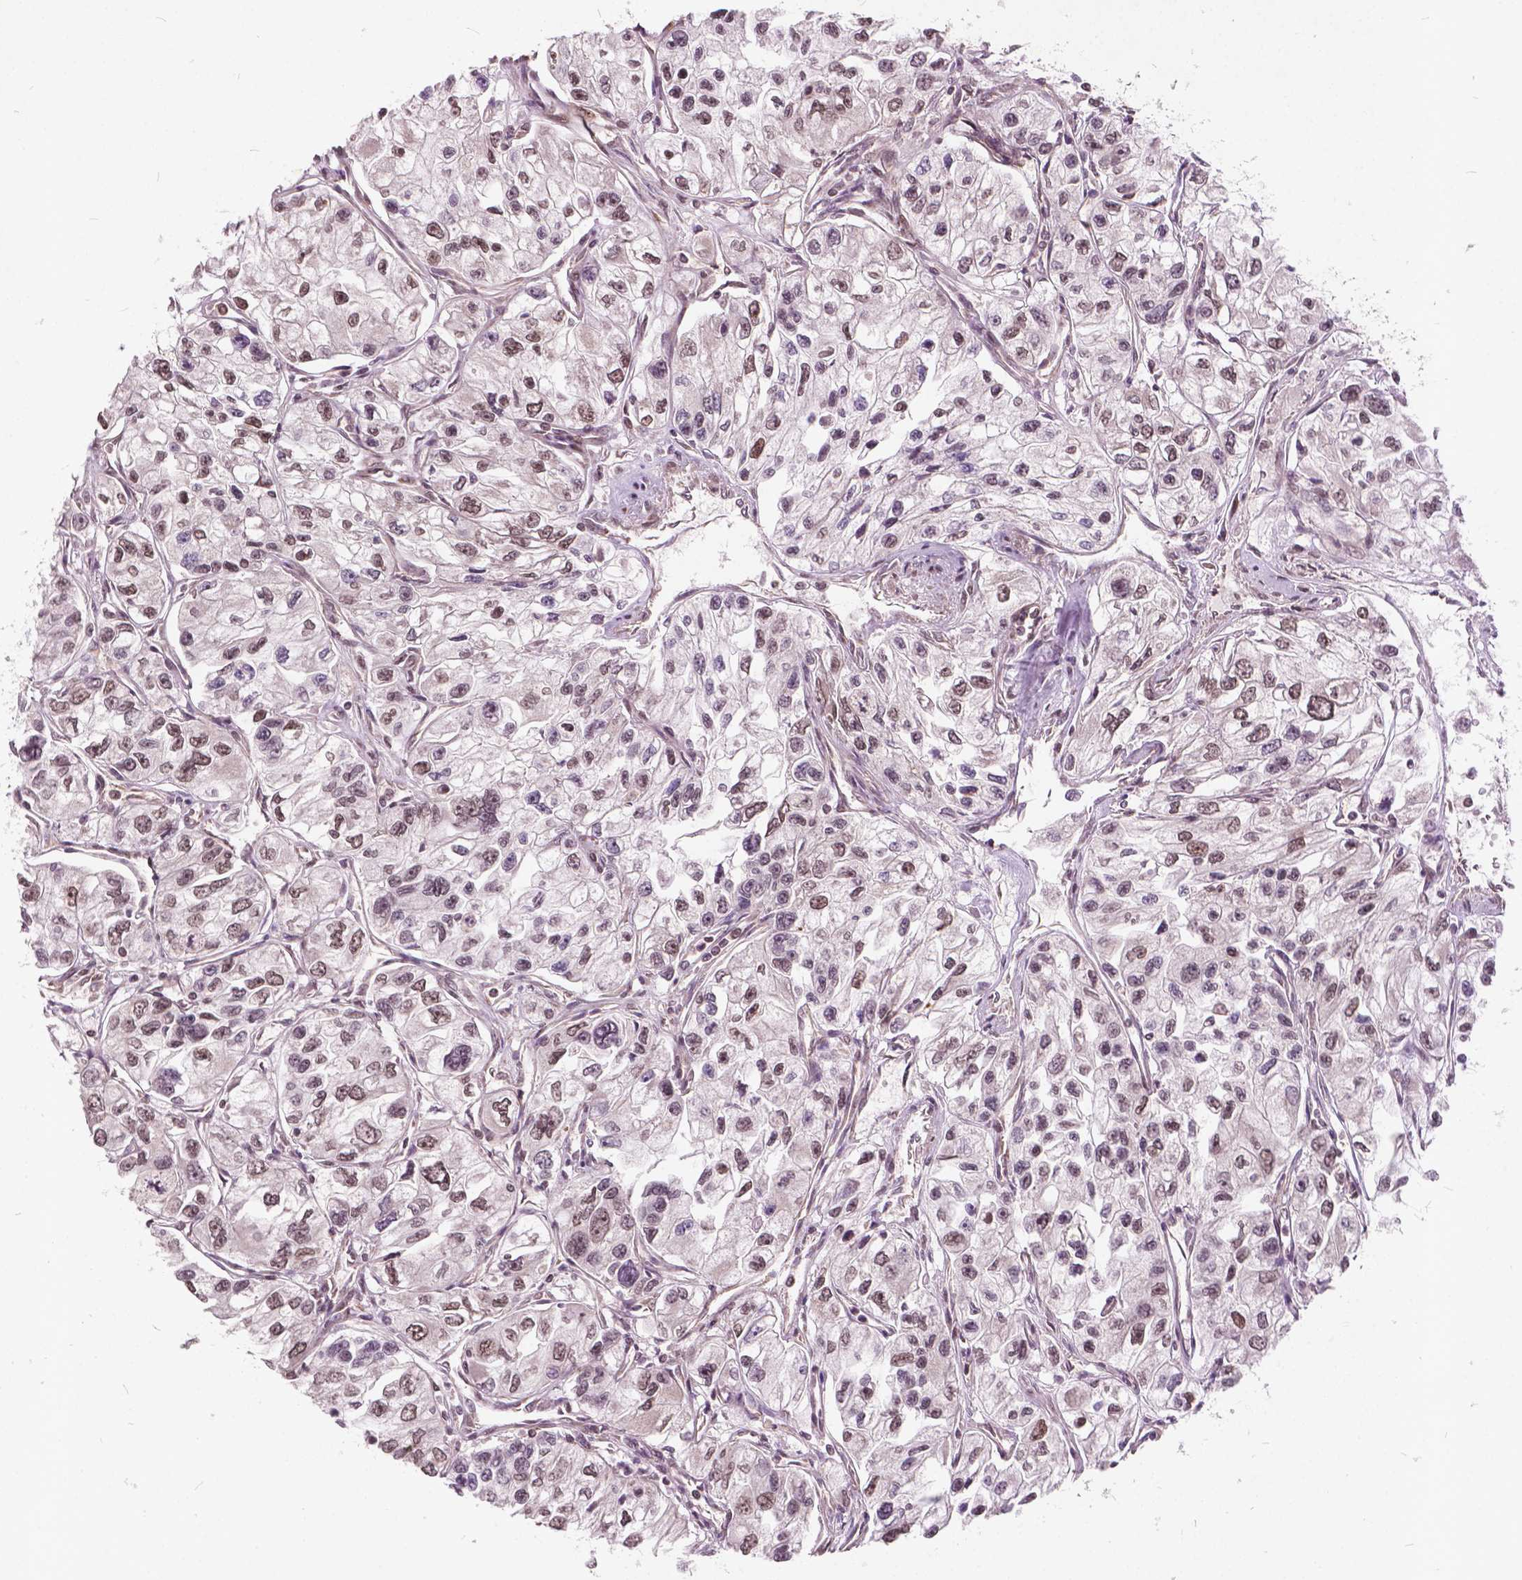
{"staining": {"intensity": "weak", "quantity": ">75%", "location": "nuclear"}, "tissue": "renal cancer", "cell_type": "Tumor cells", "image_type": "cancer", "snomed": [{"axis": "morphology", "description": "Adenocarcinoma, NOS"}, {"axis": "topography", "description": "Kidney"}], "caption": "High-power microscopy captured an immunohistochemistry image of adenocarcinoma (renal), revealing weak nuclear positivity in about >75% of tumor cells. (IHC, brightfield microscopy, high magnification).", "gene": "GPS2", "patient": {"sex": "female", "age": 59}}